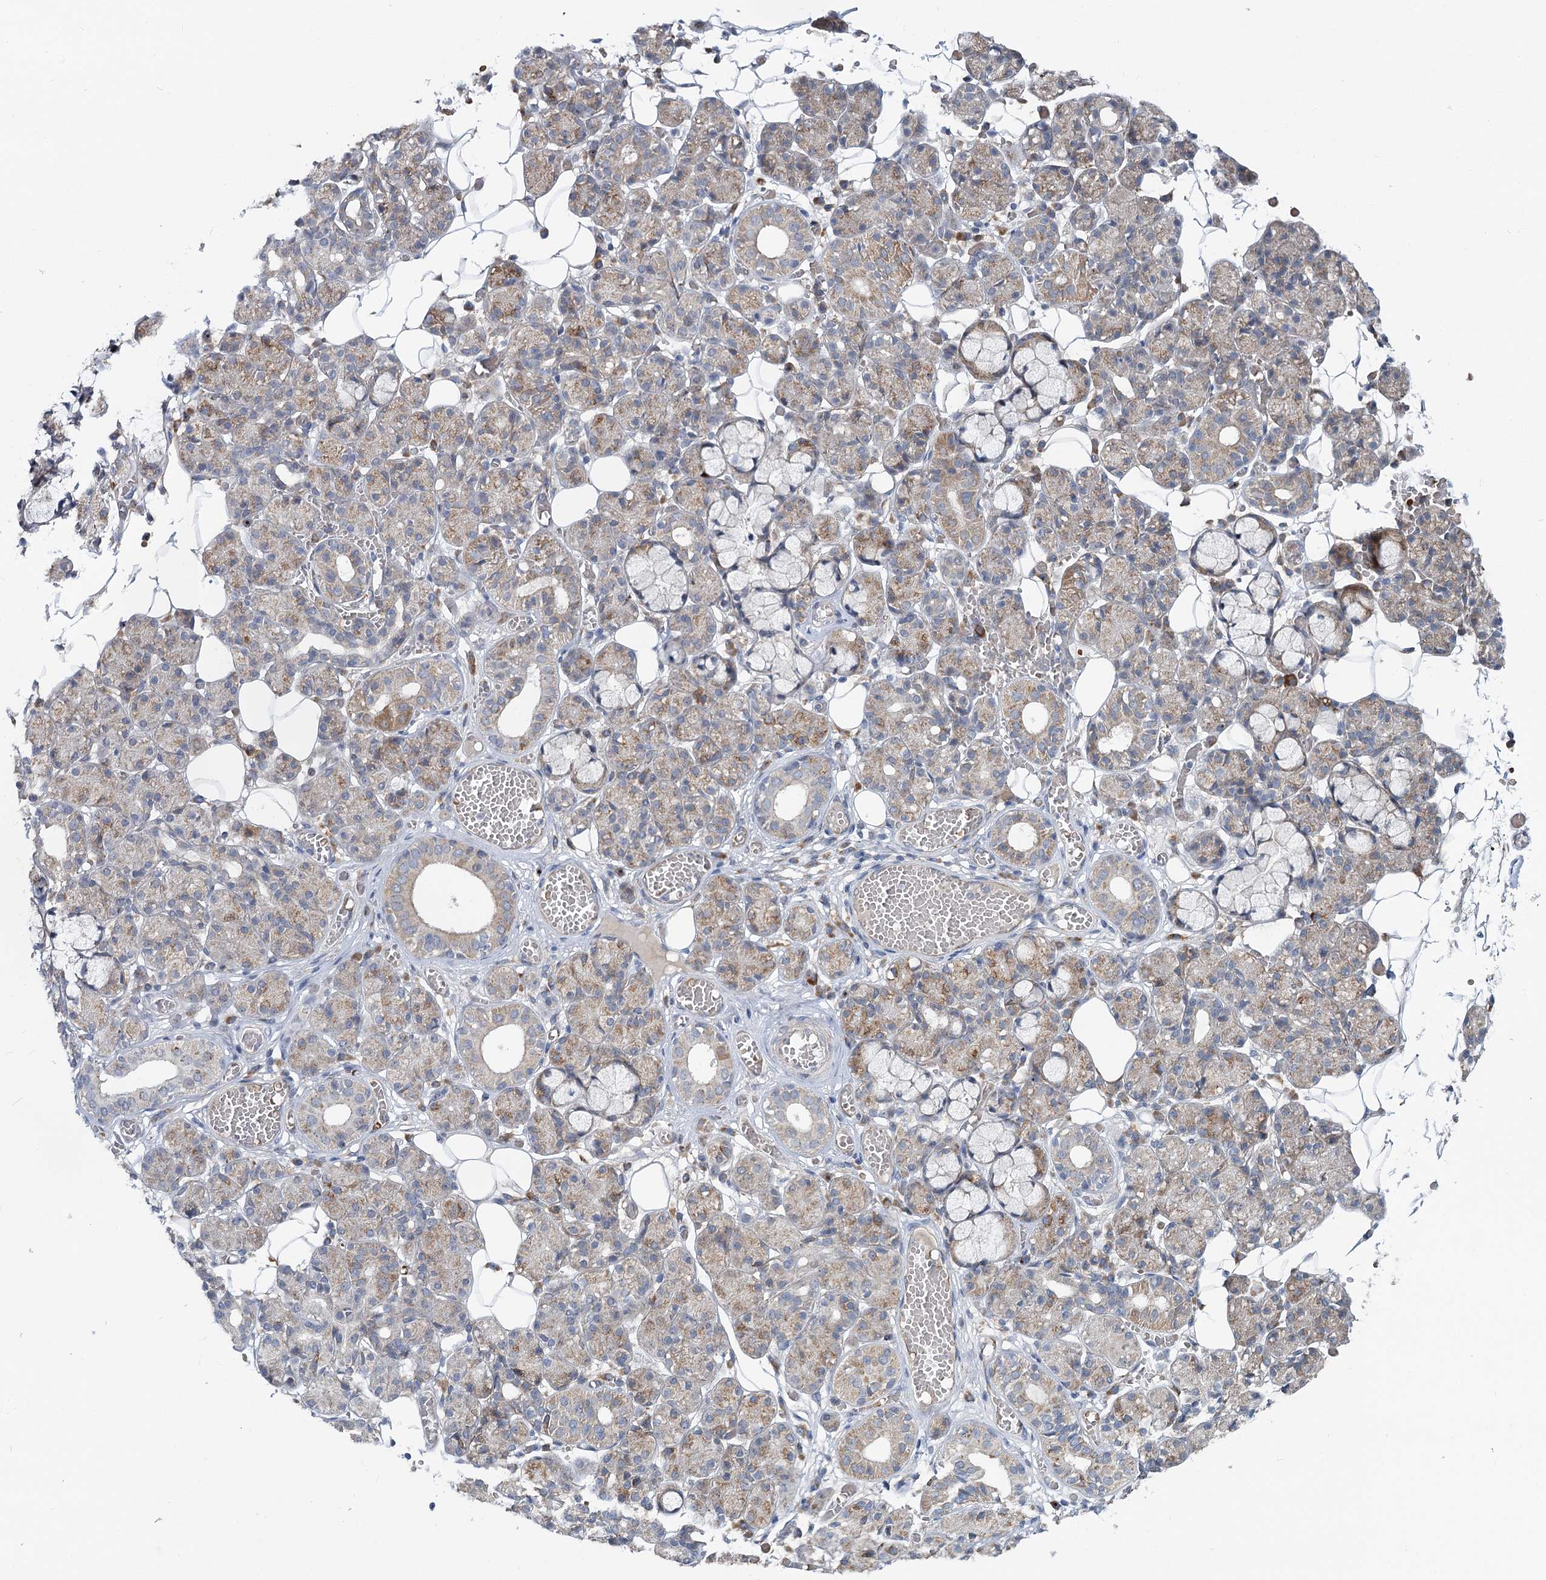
{"staining": {"intensity": "moderate", "quantity": "<25%", "location": "cytoplasmic/membranous"}, "tissue": "salivary gland", "cell_type": "Glandular cells", "image_type": "normal", "snomed": [{"axis": "morphology", "description": "Normal tissue, NOS"}, {"axis": "topography", "description": "Salivary gland"}], "caption": "Glandular cells demonstrate moderate cytoplasmic/membranous expression in approximately <25% of cells in normal salivary gland.", "gene": "CIB4", "patient": {"sex": "male", "age": 63}}